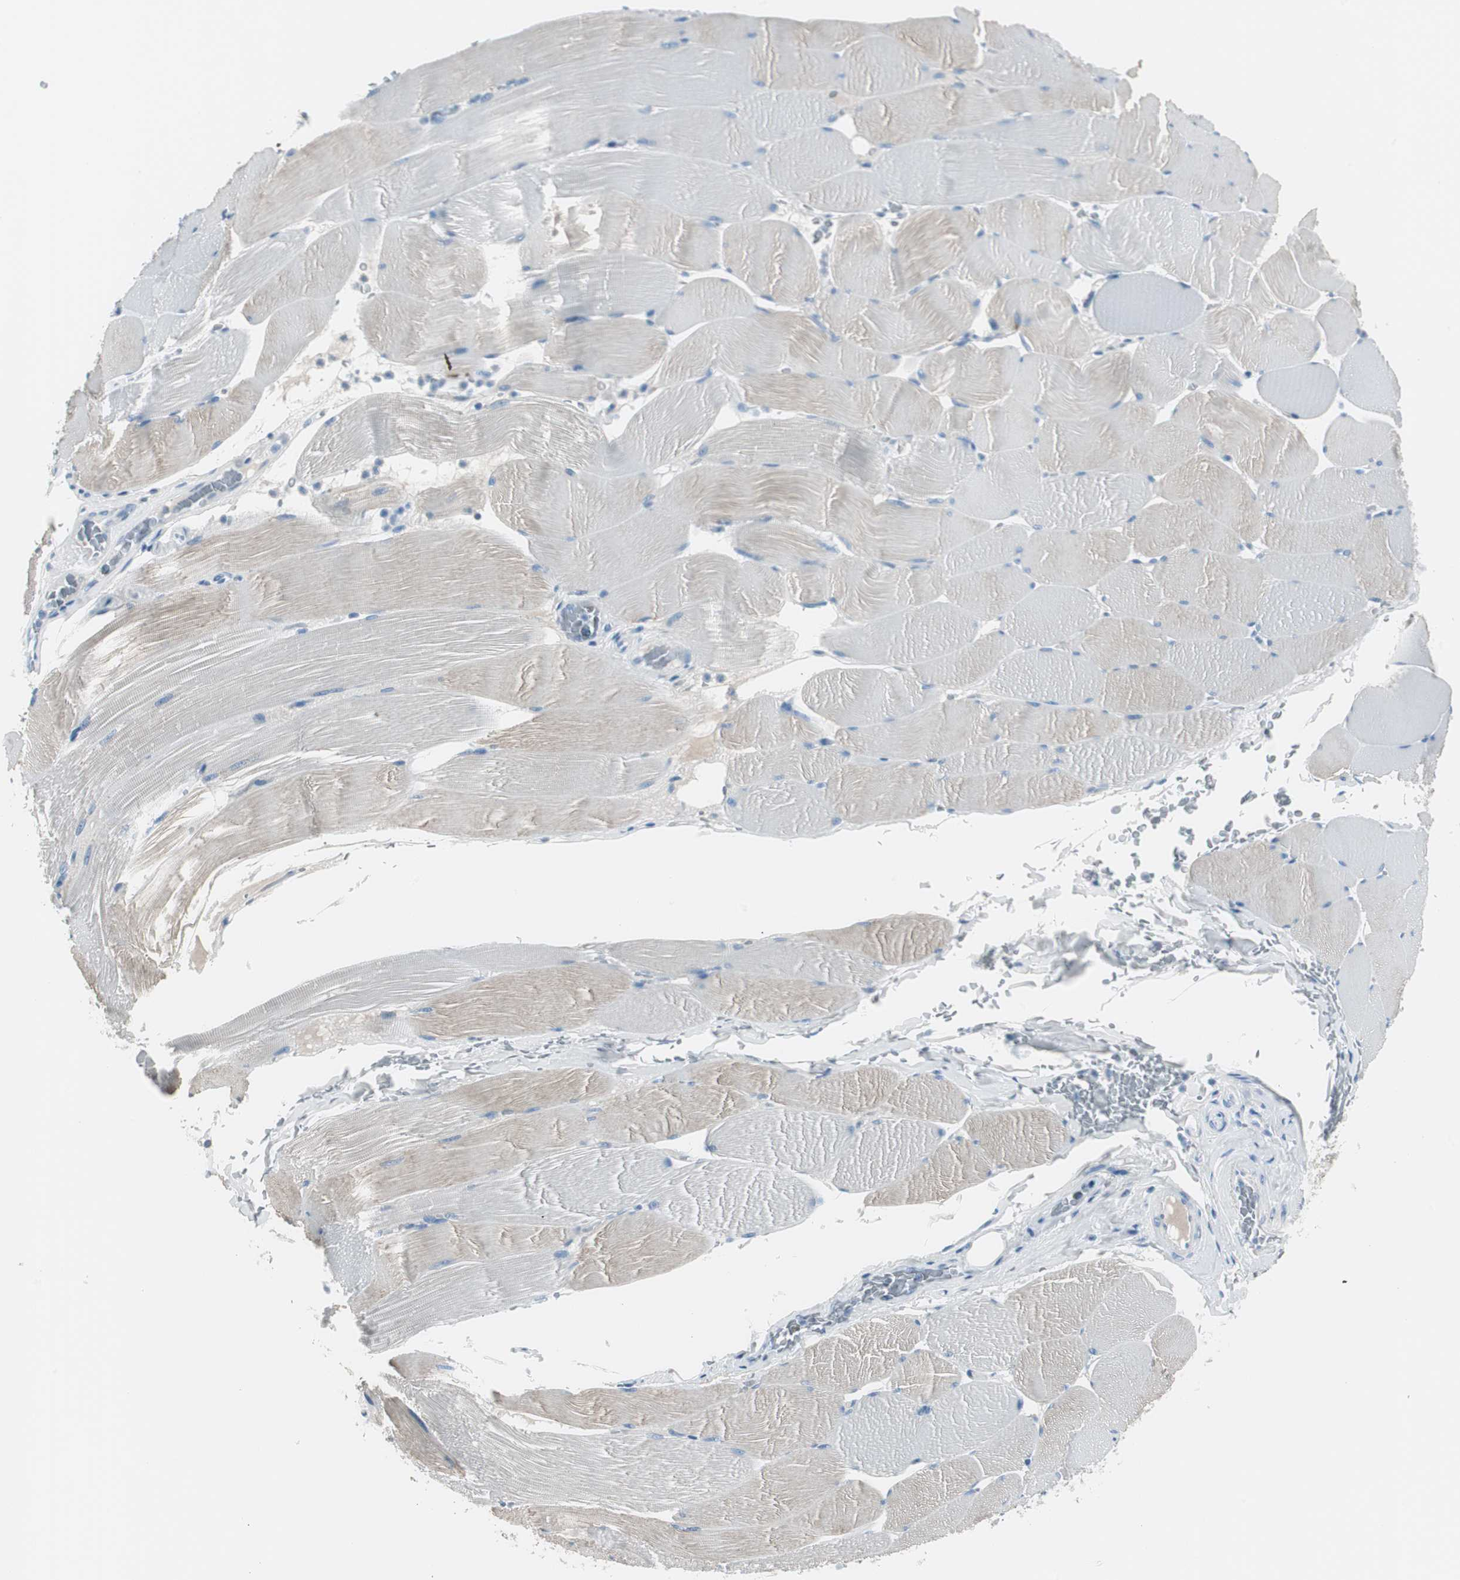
{"staining": {"intensity": "negative", "quantity": "none", "location": "none"}, "tissue": "skeletal muscle", "cell_type": "Myocytes", "image_type": "normal", "snomed": [{"axis": "morphology", "description": "Normal tissue, NOS"}, {"axis": "topography", "description": "Skeletal muscle"}], "caption": "DAB immunohistochemical staining of normal human skeletal muscle shows no significant positivity in myocytes.", "gene": "SERPINF1", "patient": {"sex": "male", "age": 62}}